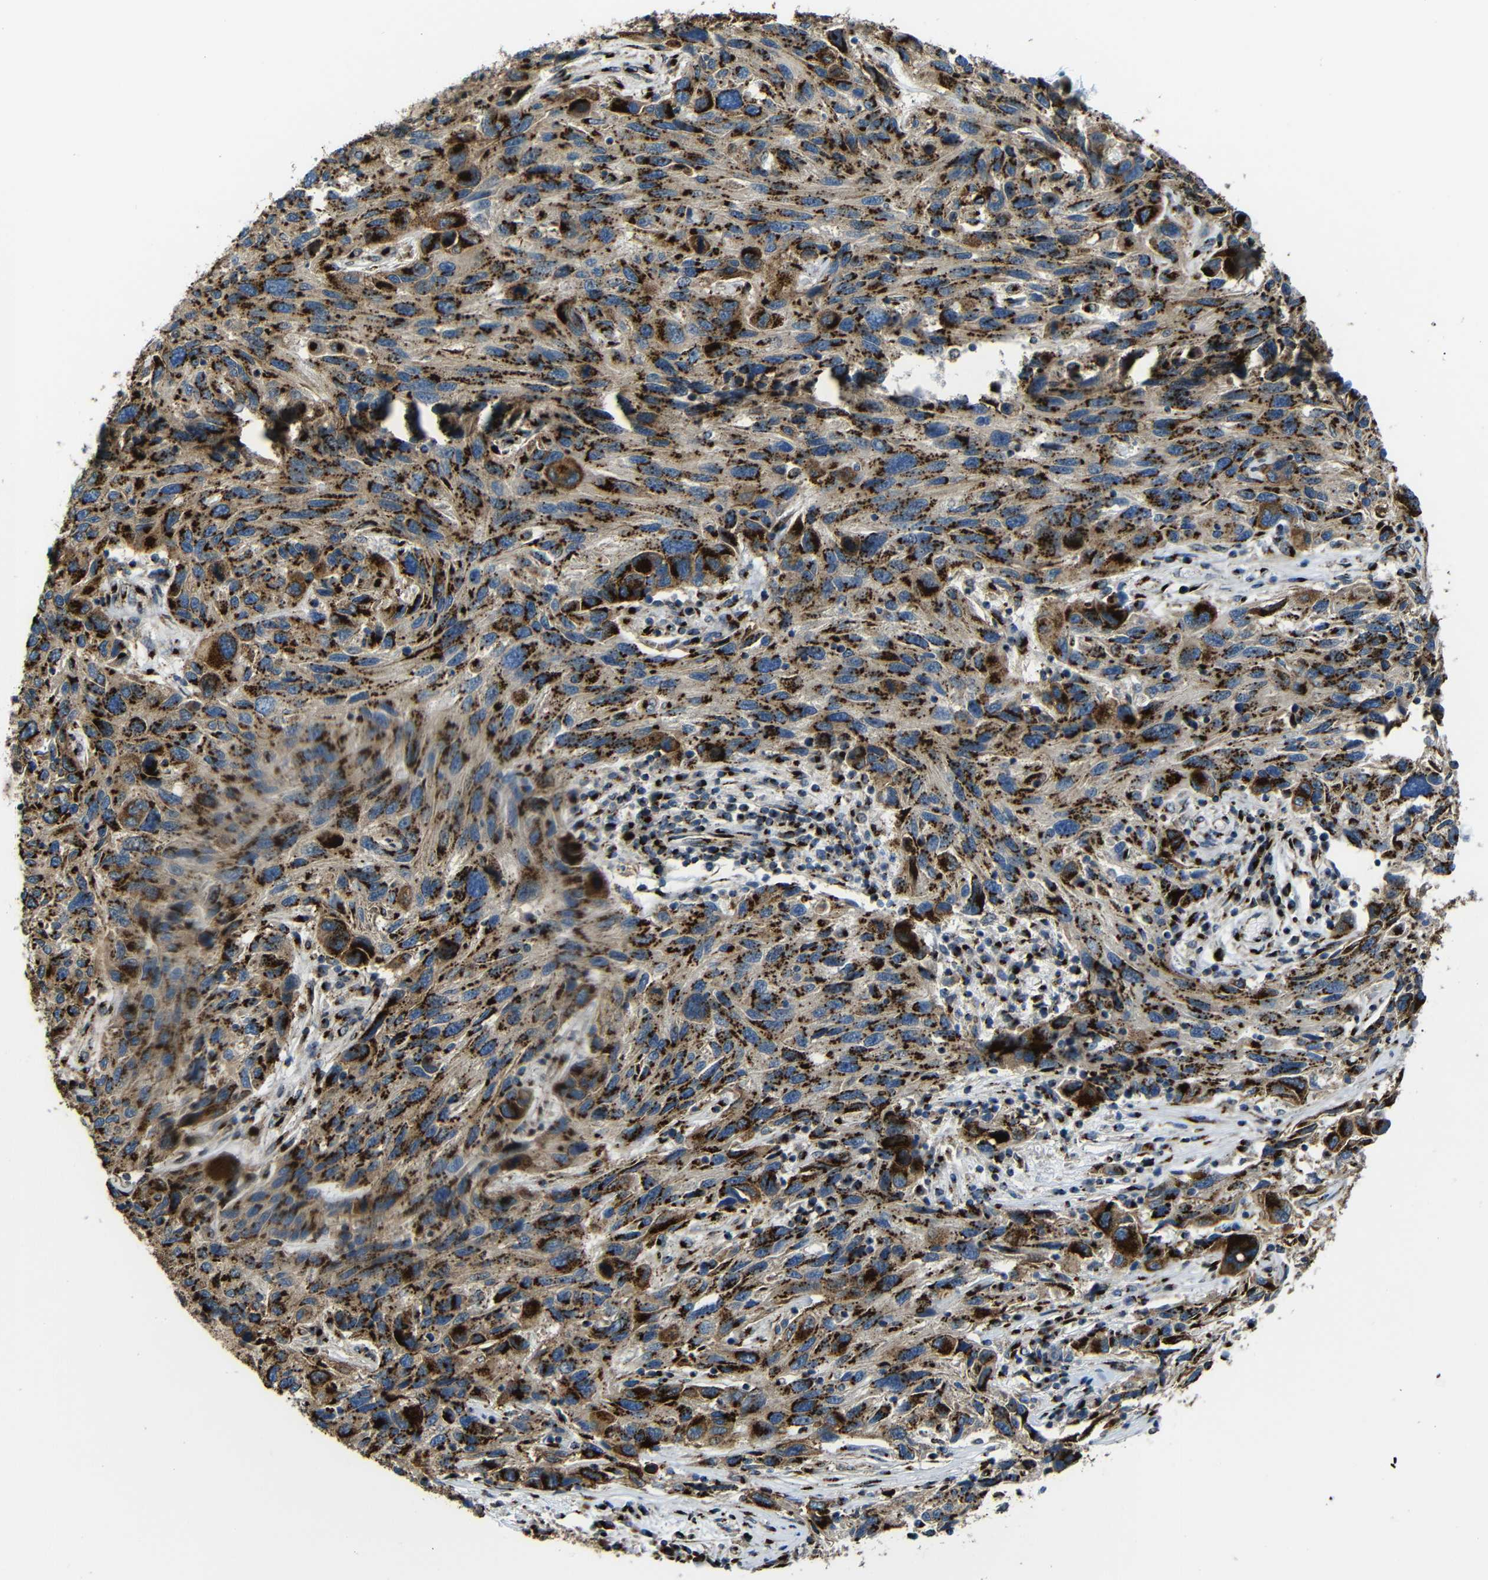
{"staining": {"intensity": "strong", "quantity": ">75%", "location": "cytoplasmic/membranous"}, "tissue": "melanoma", "cell_type": "Tumor cells", "image_type": "cancer", "snomed": [{"axis": "morphology", "description": "Malignant melanoma, NOS"}, {"axis": "topography", "description": "Skin"}], "caption": "This image shows IHC staining of human melanoma, with high strong cytoplasmic/membranous positivity in about >75% of tumor cells.", "gene": "TGOLN2", "patient": {"sex": "male", "age": 53}}